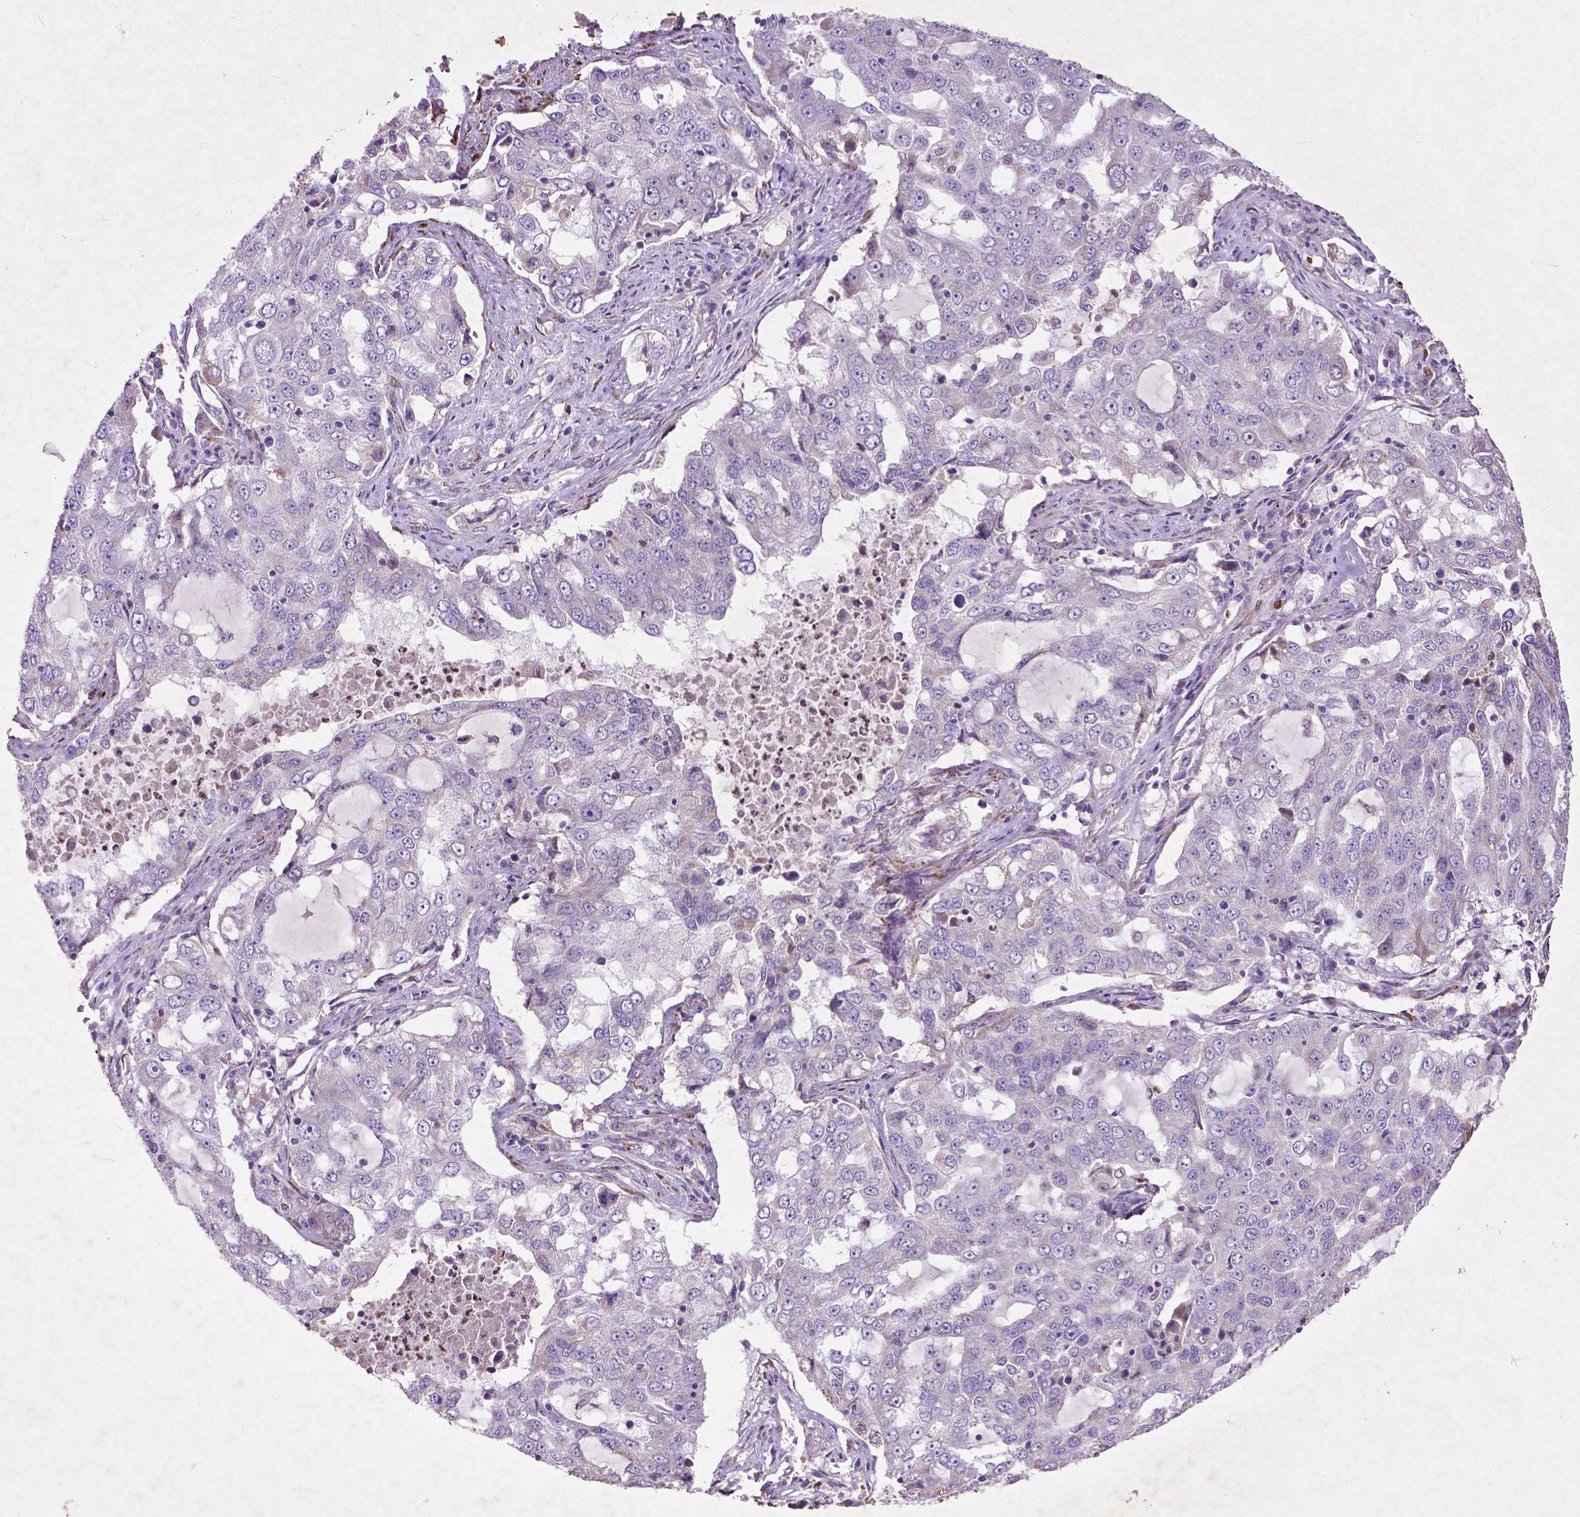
{"staining": {"intensity": "negative", "quantity": "none", "location": "none"}, "tissue": "lung cancer", "cell_type": "Tumor cells", "image_type": "cancer", "snomed": [{"axis": "morphology", "description": "Adenocarcinoma, NOS"}, {"axis": "topography", "description": "Lung"}], "caption": "Lung cancer (adenocarcinoma) stained for a protein using immunohistochemistry (IHC) reveals no positivity tumor cells.", "gene": "THEGL", "patient": {"sex": "female", "age": 61}}